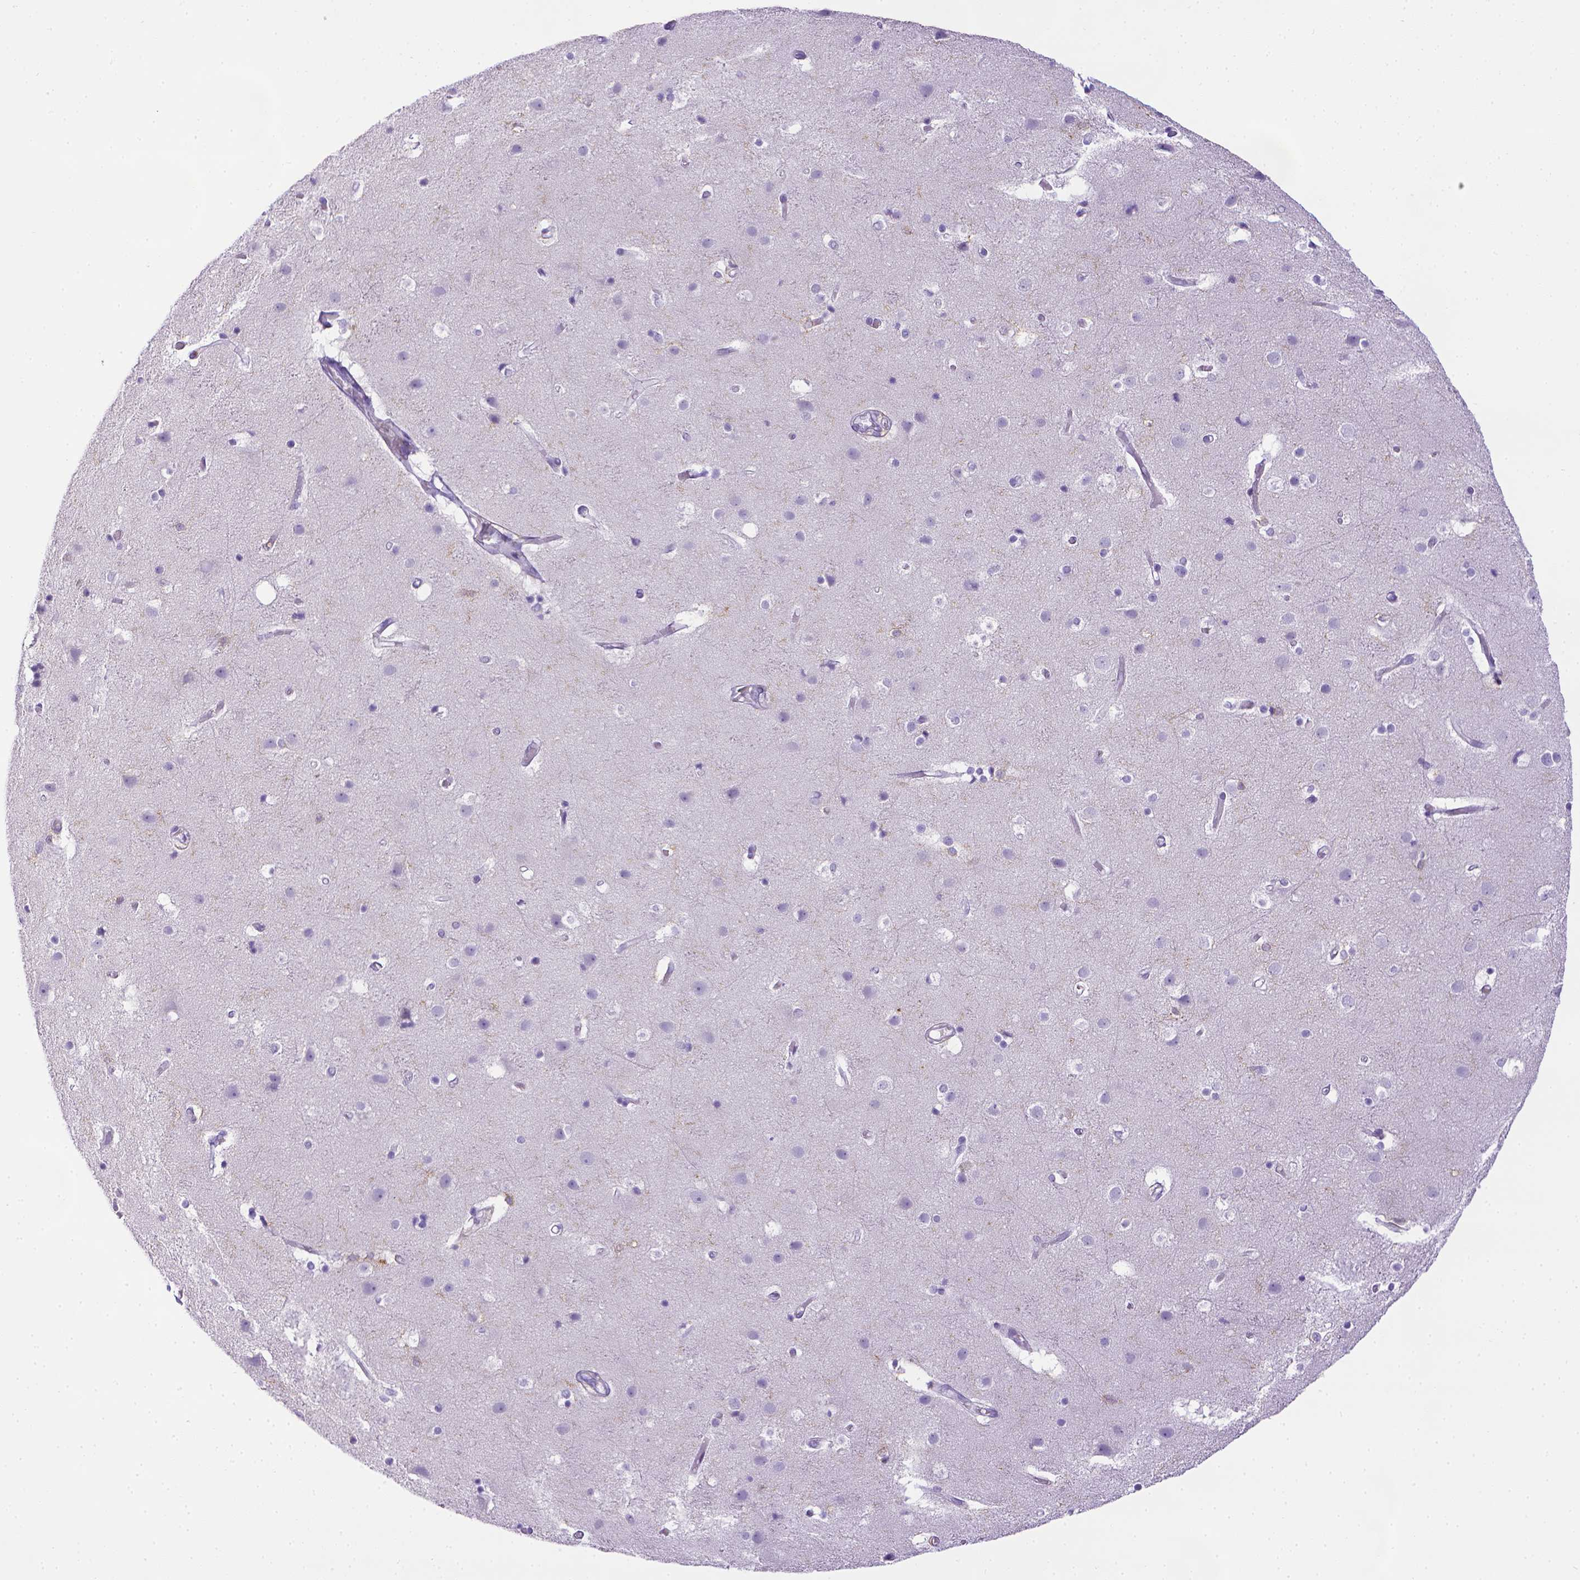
{"staining": {"intensity": "negative", "quantity": "none", "location": "none"}, "tissue": "cerebral cortex", "cell_type": "Endothelial cells", "image_type": "normal", "snomed": [{"axis": "morphology", "description": "Normal tissue, NOS"}, {"axis": "topography", "description": "Cerebral cortex"}], "caption": "Immunohistochemical staining of normal cerebral cortex demonstrates no significant positivity in endothelial cells.", "gene": "ITGAM", "patient": {"sex": "female", "age": 52}}